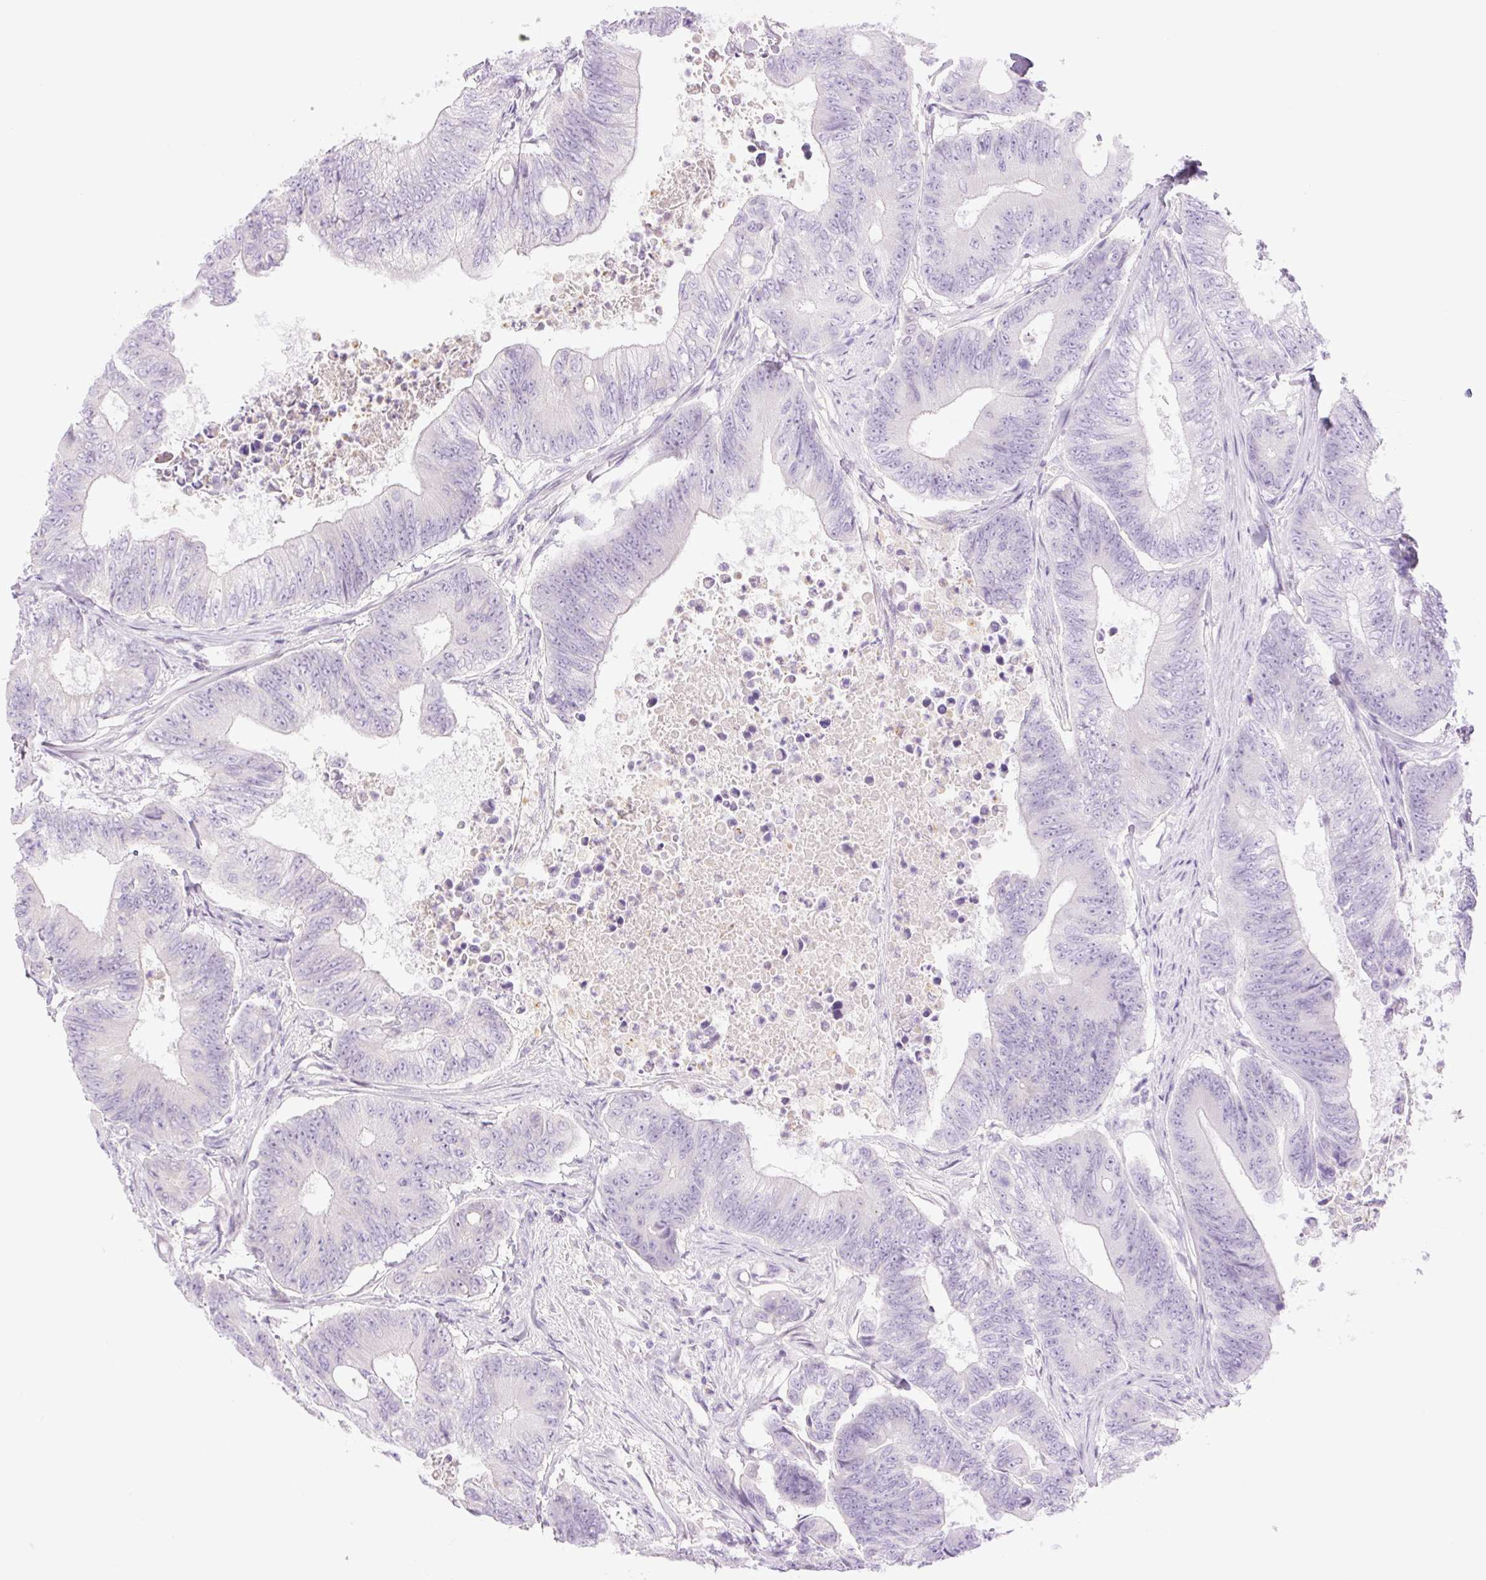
{"staining": {"intensity": "negative", "quantity": "none", "location": "none"}, "tissue": "colorectal cancer", "cell_type": "Tumor cells", "image_type": "cancer", "snomed": [{"axis": "morphology", "description": "Adenocarcinoma, NOS"}, {"axis": "topography", "description": "Colon"}], "caption": "DAB immunohistochemical staining of human colorectal cancer (adenocarcinoma) displays no significant positivity in tumor cells.", "gene": "TBX15", "patient": {"sex": "female", "age": 48}}